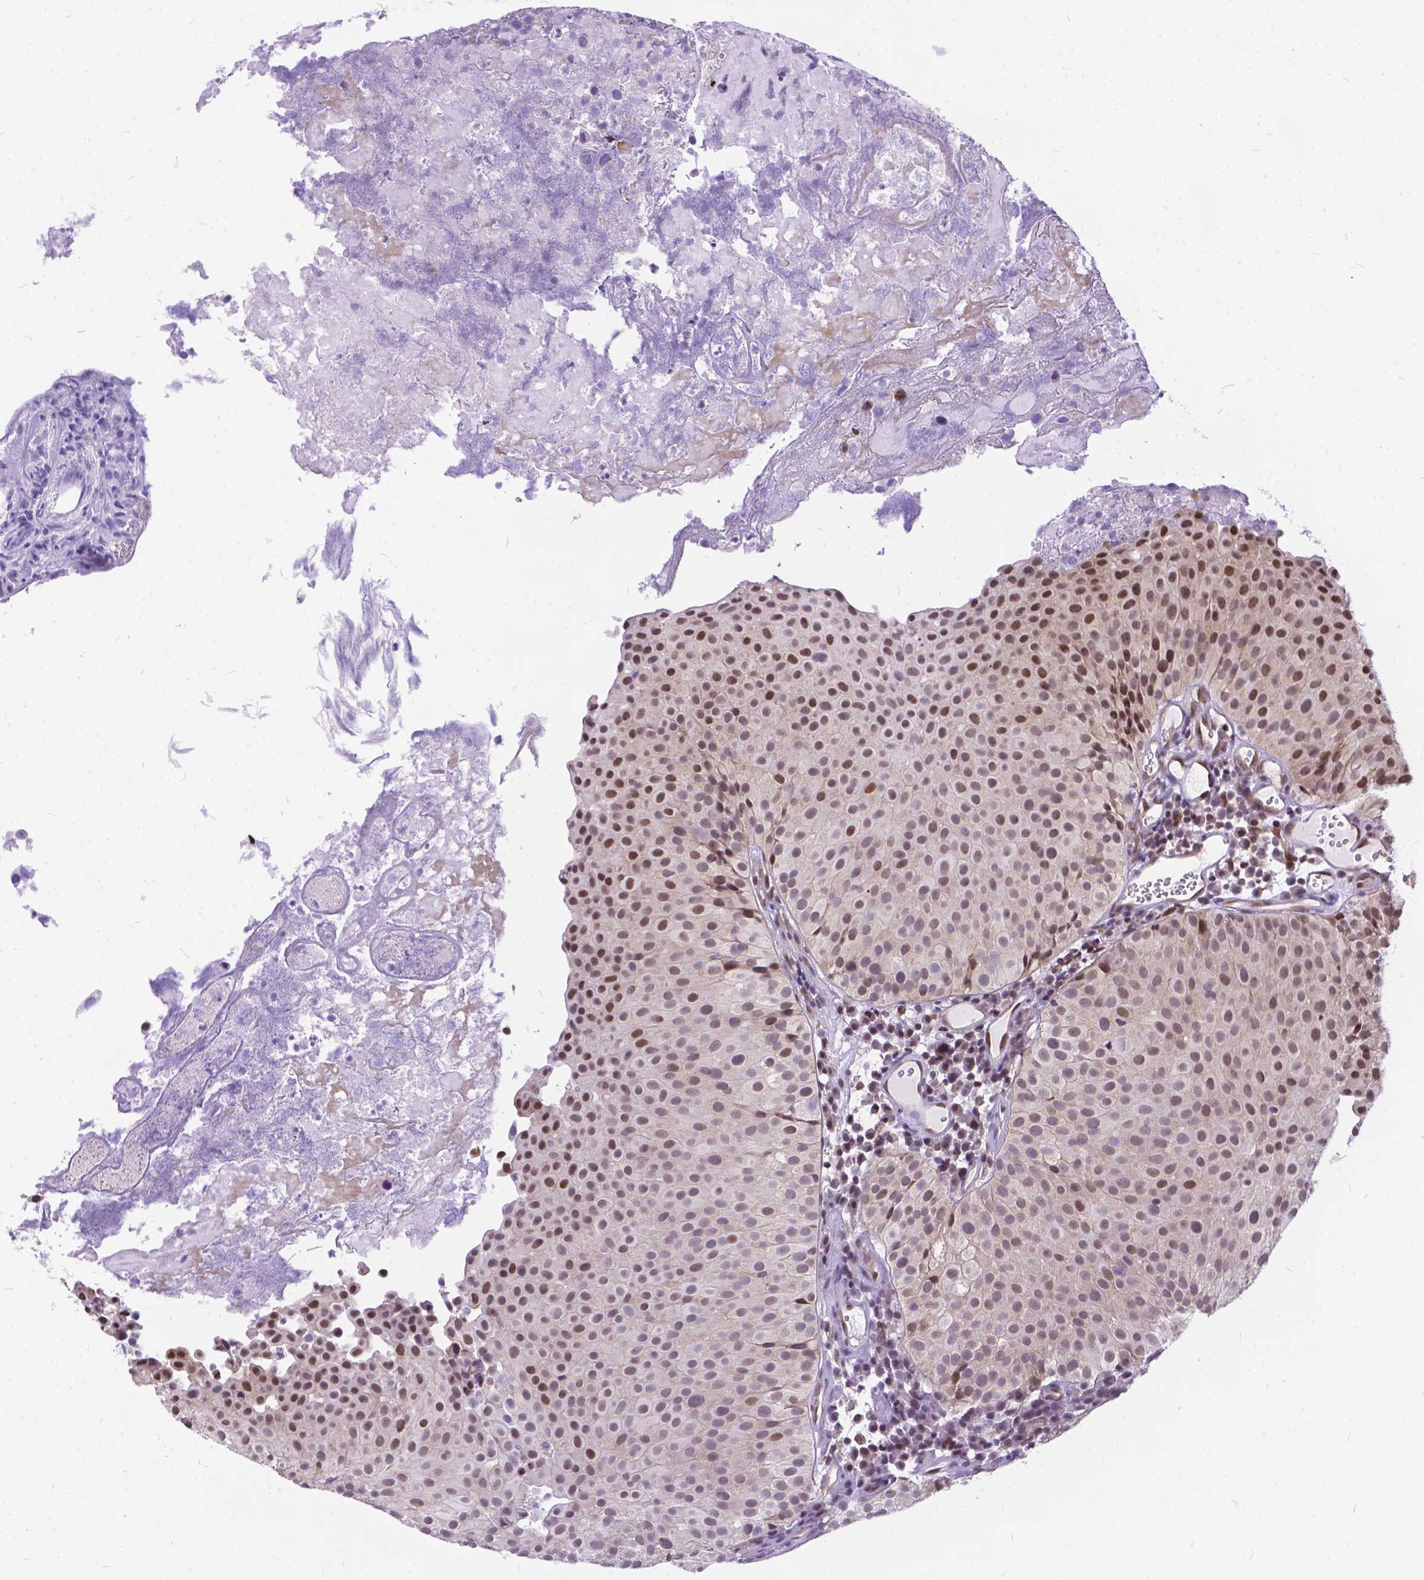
{"staining": {"intensity": "moderate", "quantity": "<25%", "location": "cytoplasmic/membranous,nuclear"}, "tissue": "urothelial cancer", "cell_type": "Tumor cells", "image_type": "cancer", "snomed": [{"axis": "morphology", "description": "Urothelial carcinoma, Low grade"}, {"axis": "topography", "description": "Urinary bladder"}], "caption": "Protein staining displays moderate cytoplasmic/membranous and nuclear positivity in approximately <25% of tumor cells in urothelial carcinoma (low-grade). The staining was performed using DAB, with brown indicating positive protein expression. Nuclei are stained blue with hematoxylin.", "gene": "FAM124B", "patient": {"sex": "female", "age": 87}}